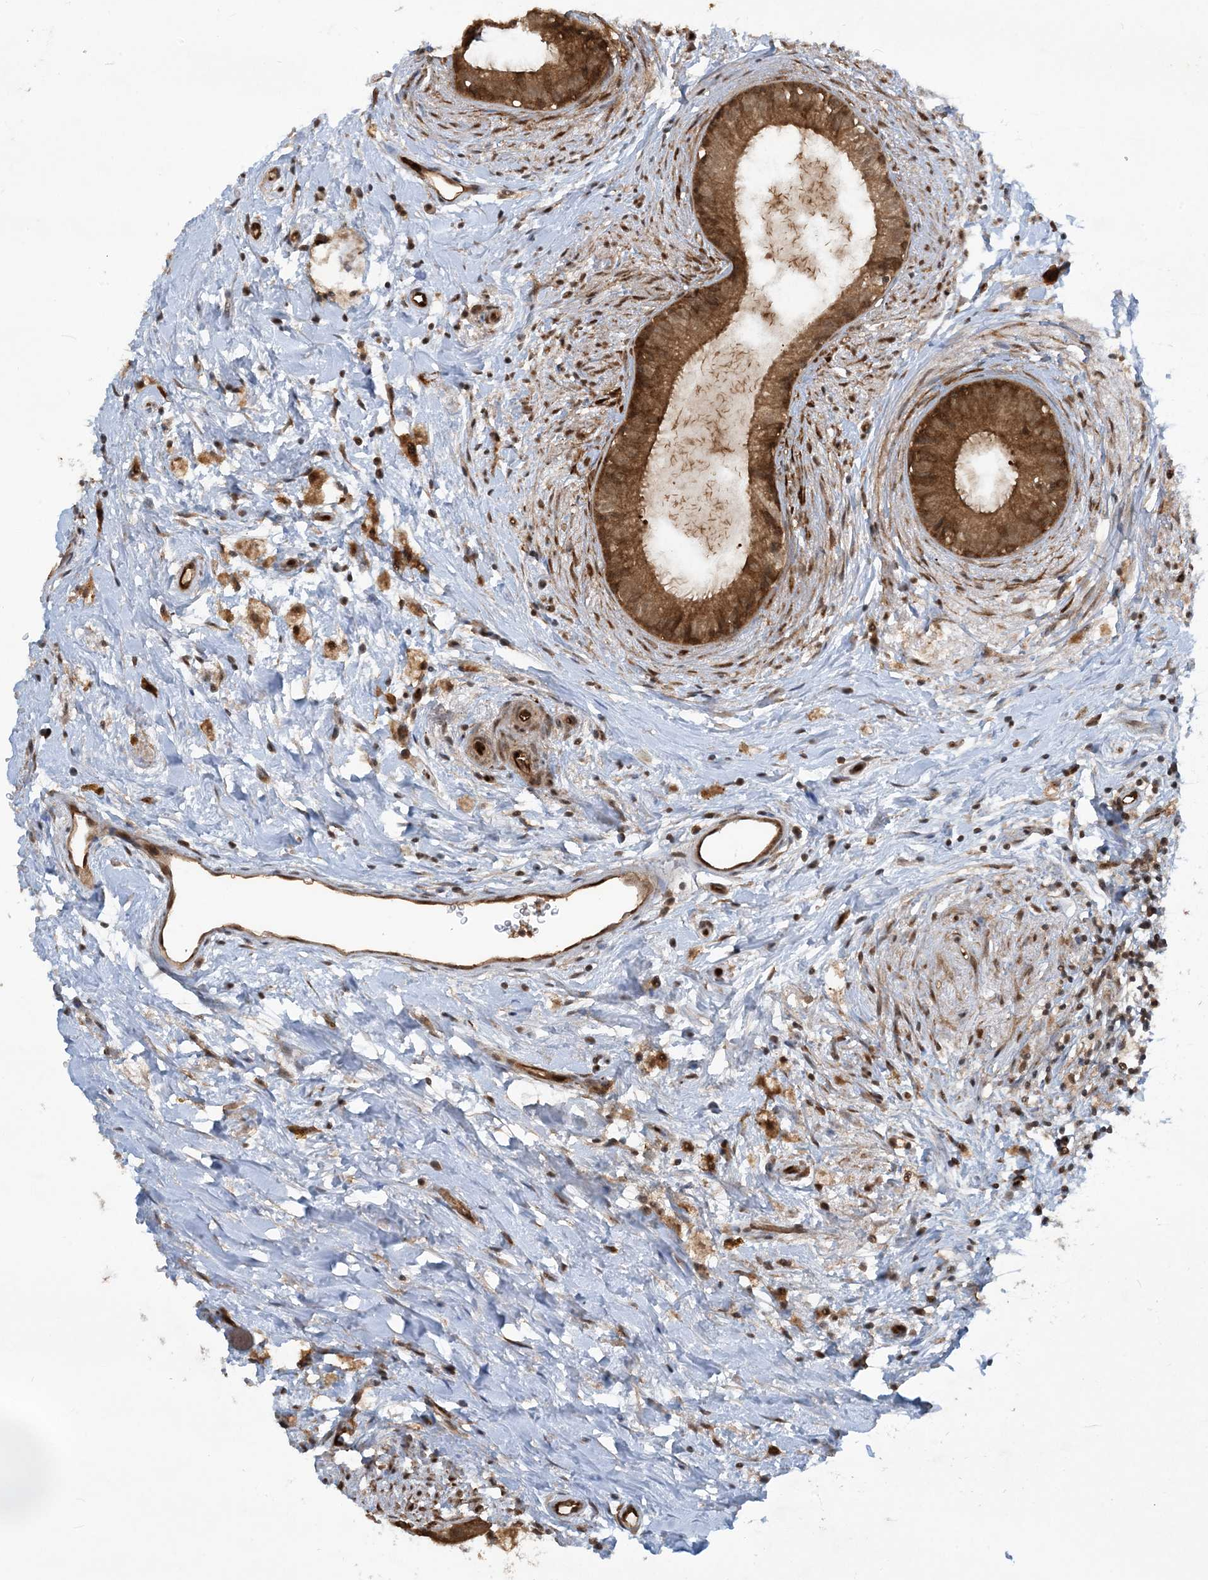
{"staining": {"intensity": "moderate", "quantity": ">75%", "location": "cytoplasmic/membranous"}, "tissue": "epididymis", "cell_type": "Glandular cells", "image_type": "normal", "snomed": [{"axis": "morphology", "description": "Normal tissue, NOS"}, {"axis": "topography", "description": "Epididymis"}], "caption": "Immunohistochemical staining of unremarkable epididymis displays moderate cytoplasmic/membranous protein expression in about >75% of glandular cells.", "gene": "CERT1", "patient": {"sex": "male", "age": 80}}